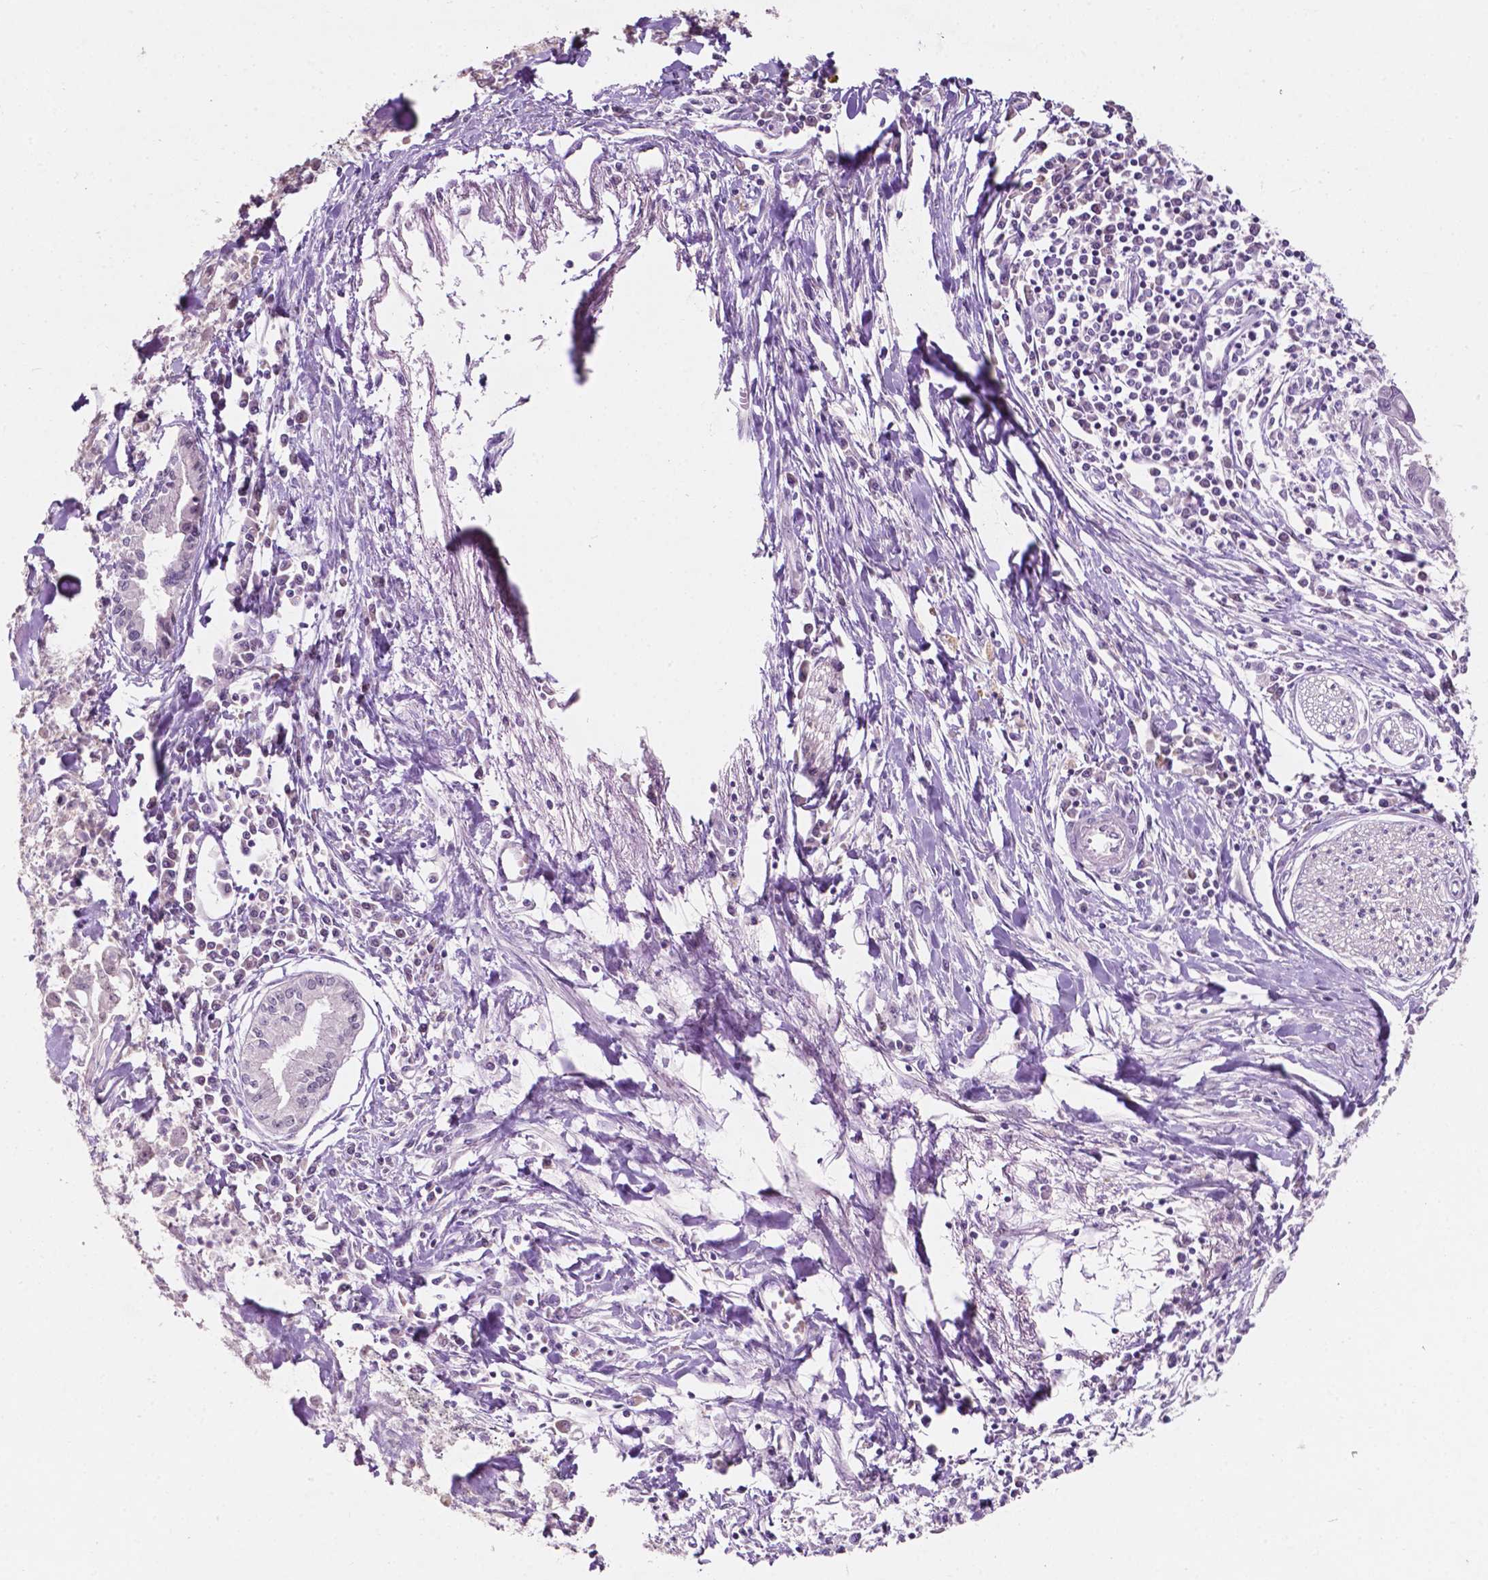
{"staining": {"intensity": "negative", "quantity": "none", "location": "none"}, "tissue": "pancreatic cancer", "cell_type": "Tumor cells", "image_type": "cancer", "snomed": [{"axis": "morphology", "description": "Adenocarcinoma, NOS"}, {"axis": "topography", "description": "Pancreas"}], "caption": "Micrograph shows no significant protein staining in tumor cells of adenocarcinoma (pancreatic).", "gene": "TM6SF2", "patient": {"sex": "male", "age": 72}}